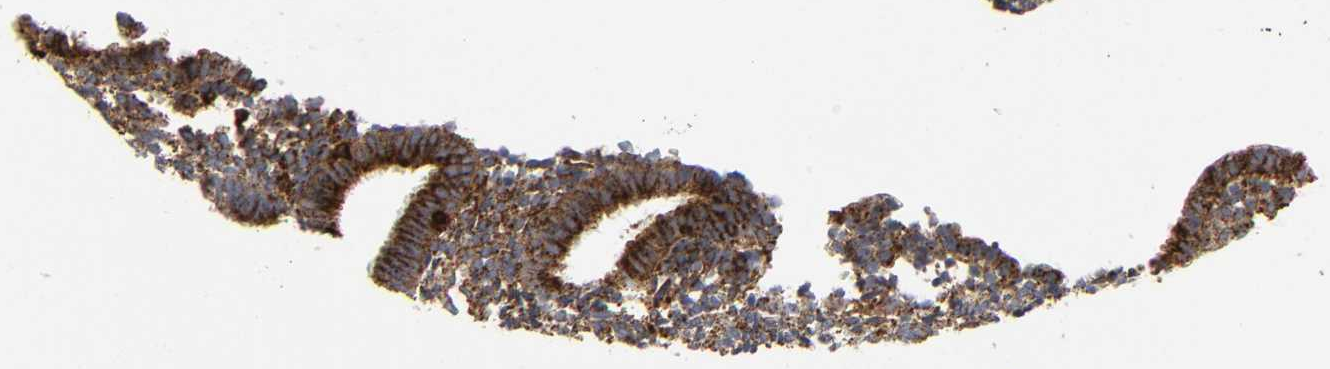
{"staining": {"intensity": "moderate", "quantity": ">75%", "location": "cytoplasmic/membranous"}, "tissue": "endometrium", "cell_type": "Cells in endometrial stroma", "image_type": "normal", "snomed": [{"axis": "morphology", "description": "Normal tissue, NOS"}, {"axis": "topography", "description": "Endometrium"}], "caption": "Protein analysis of benign endometrium demonstrates moderate cytoplasmic/membranous positivity in approximately >75% of cells in endometrial stroma. (Stains: DAB in brown, nuclei in blue, Microscopy: brightfield microscopy at high magnification).", "gene": "PSAP", "patient": {"sex": "female", "age": 27}}